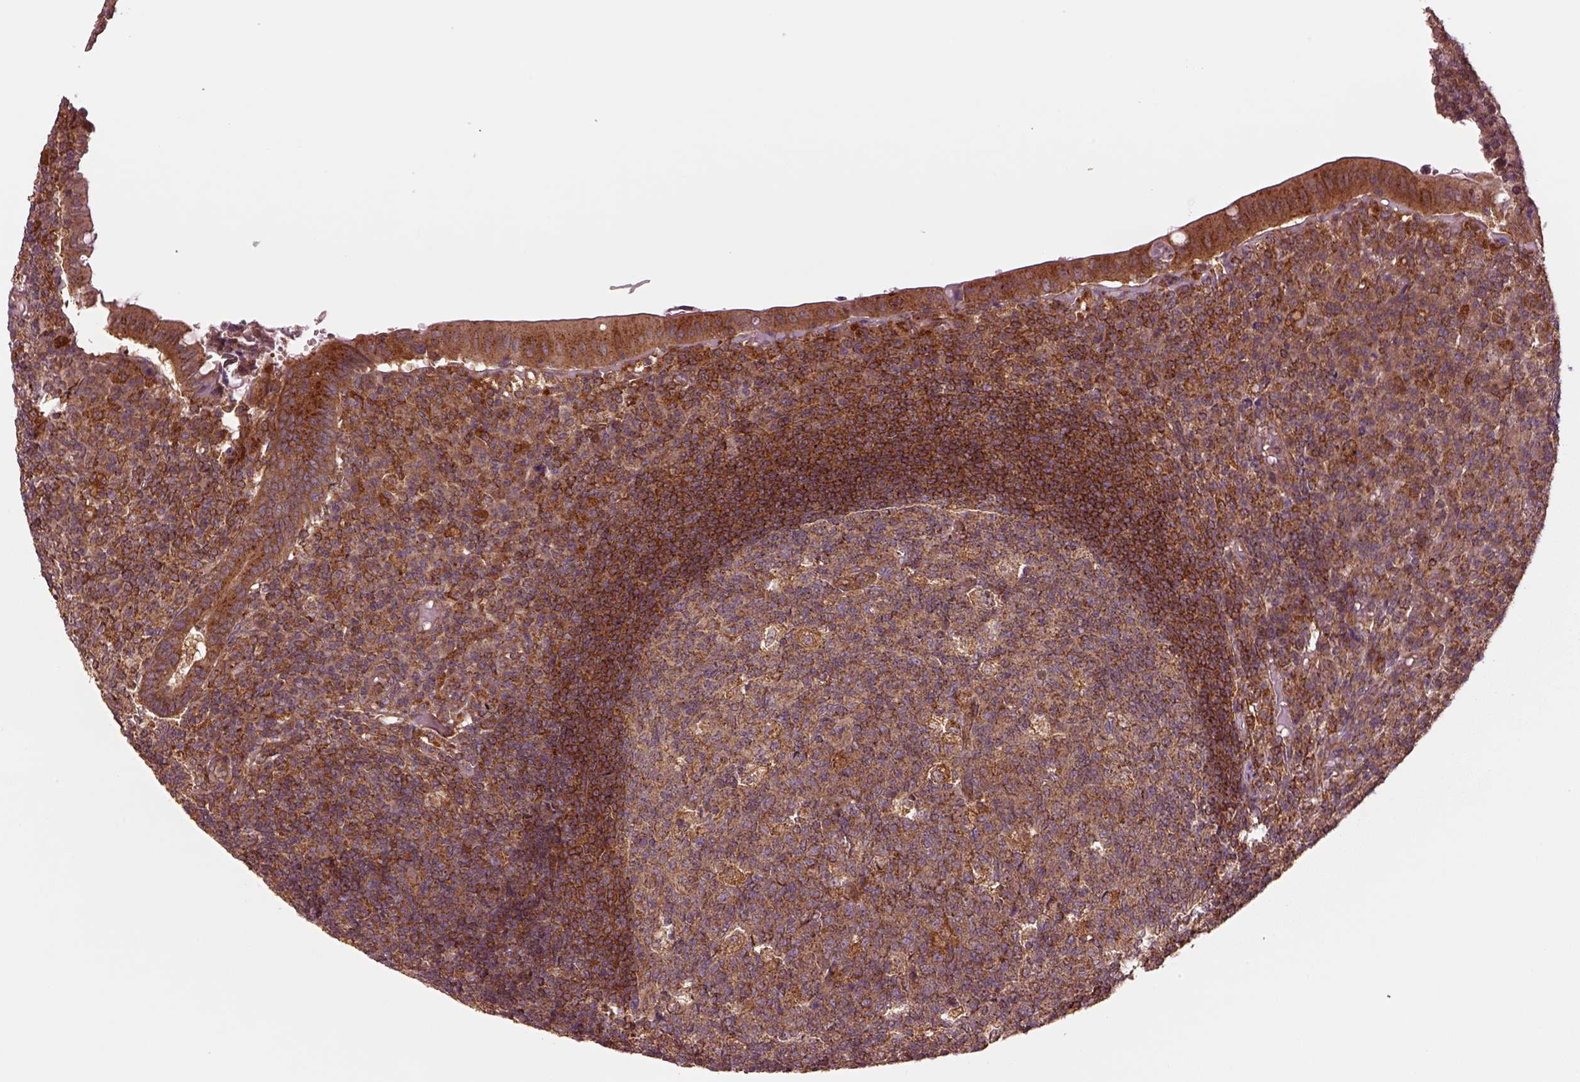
{"staining": {"intensity": "moderate", "quantity": ">75%", "location": "cytoplasmic/membranous"}, "tissue": "appendix", "cell_type": "Glandular cells", "image_type": "normal", "snomed": [{"axis": "morphology", "description": "Normal tissue, NOS"}, {"axis": "topography", "description": "Appendix"}], "caption": "A brown stain shows moderate cytoplasmic/membranous expression of a protein in glandular cells of benign human appendix. (brown staining indicates protein expression, while blue staining denotes nuclei).", "gene": "WASHC2A", "patient": {"sex": "male", "age": 18}}